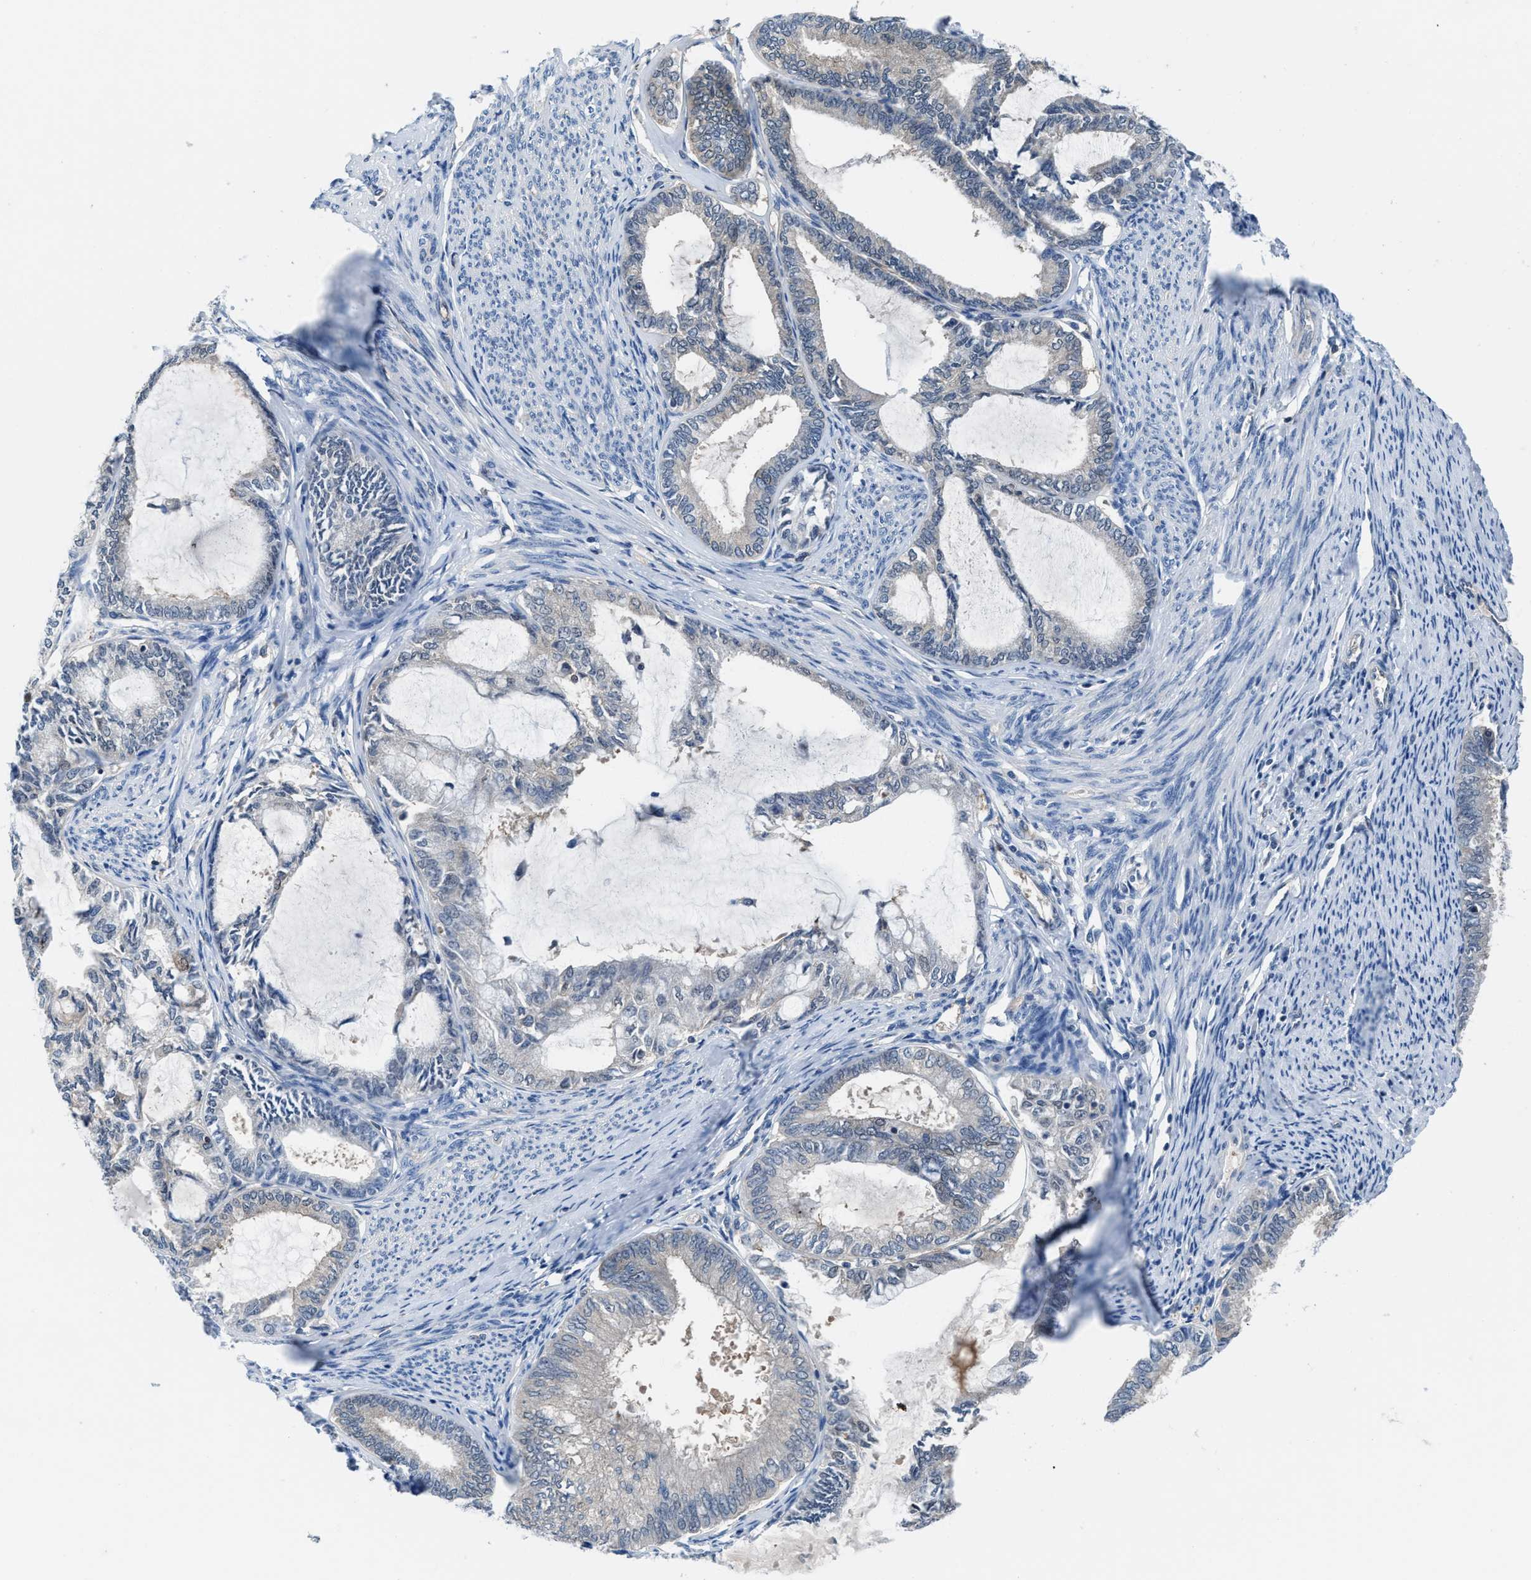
{"staining": {"intensity": "negative", "quantity": "none", "location": "none"}, "tissue": "endometrial cancer", "cell_type": "Tumor cells", "image_type": "cancer", "snomed": [{"axis": "morphology", "description": "Adenocarcinoma, NOS"}, {"axis": "topography", "description": "Endometrium"}], "caption": "Adenocarcinoma (endometrial) was stained to show a protein in brown. There is no significant staining in tumor cells. (Stains: DAB immunohistochemistry (IHC) with hematoxylin counter stain, Microscopy: brightfield microscopy at high magnification).", "gene": "NUDT5", "patient": {"sex": "female", "age": 86}}